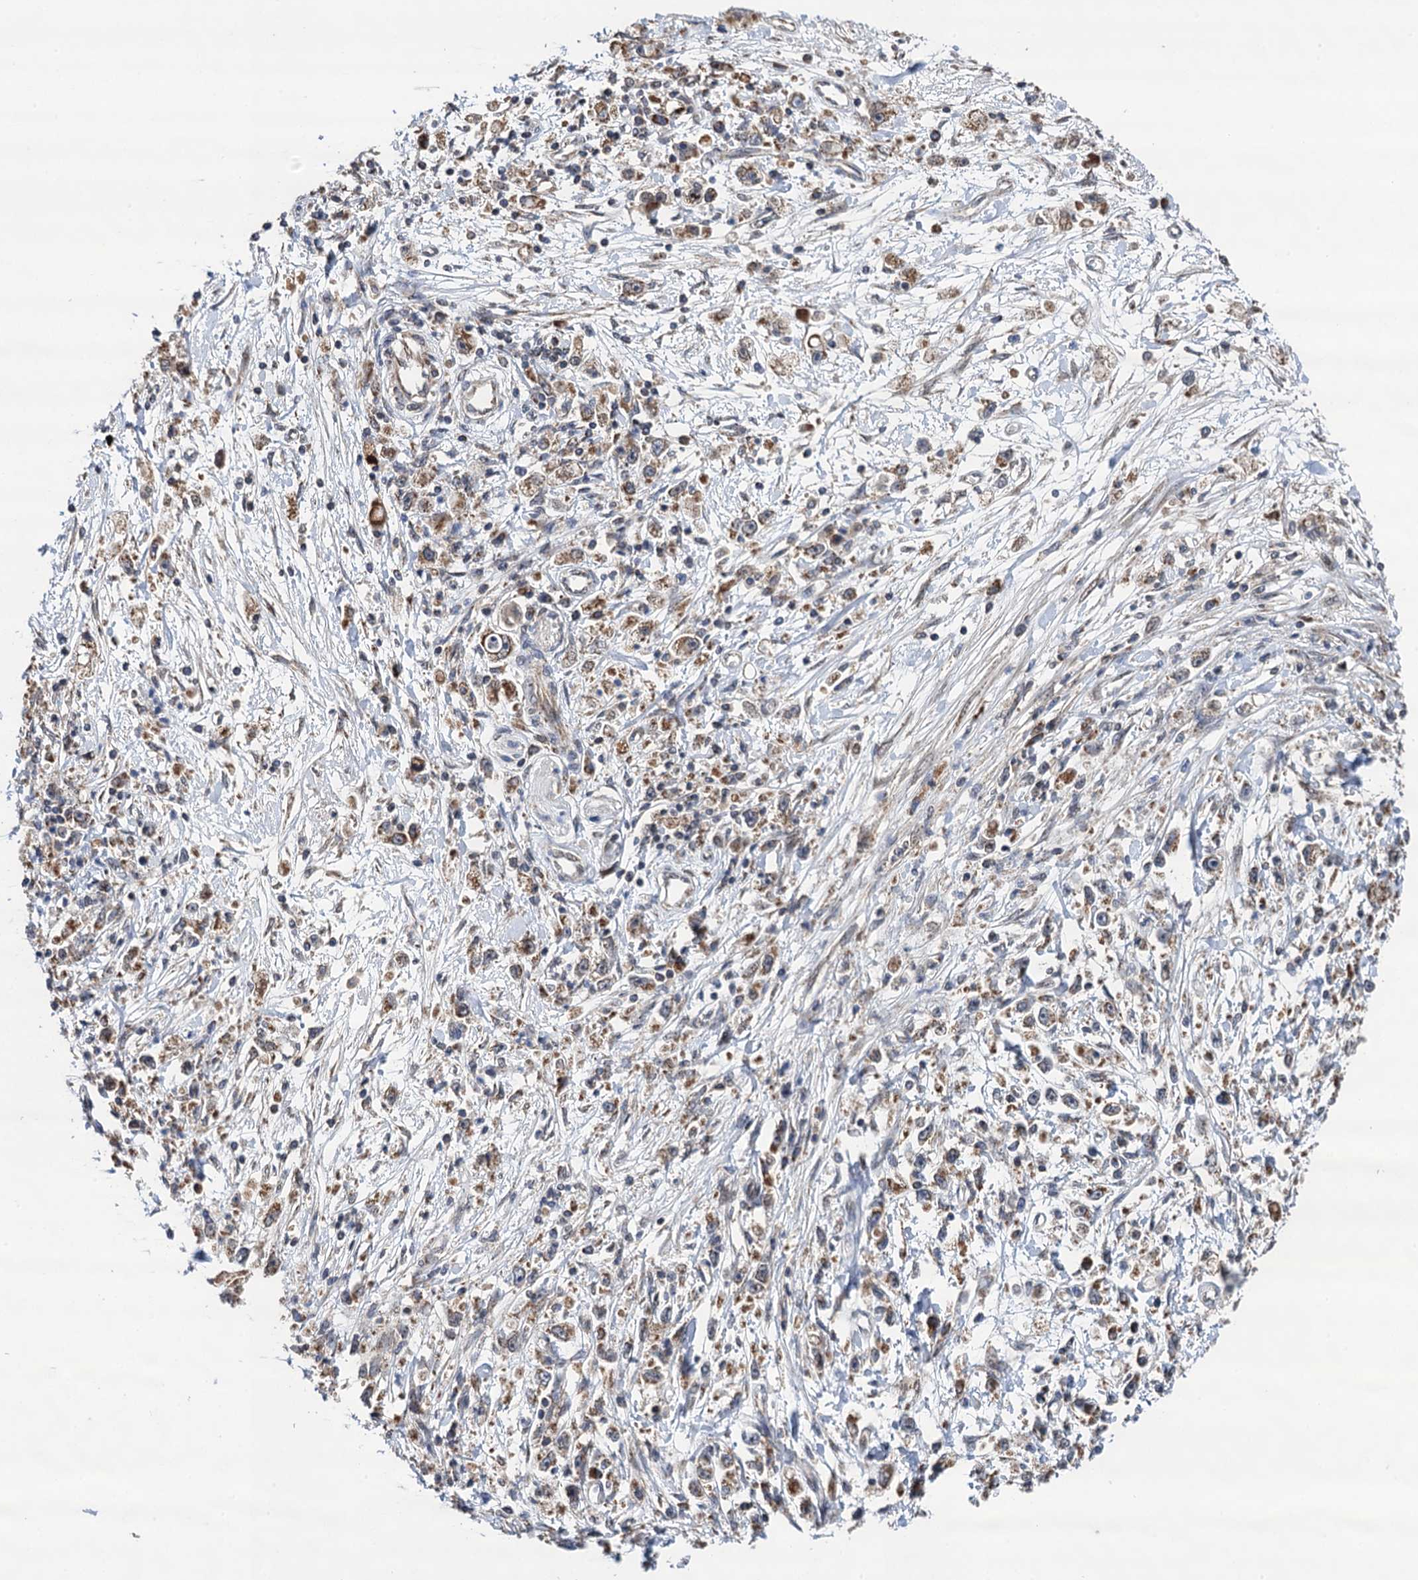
{"staining": {"intensity": "moderate", "quantity": ">75%", "location": "cytoplasmic/membranous"}, "tissue": "stomach cancer", "cell_type": "Tumor cells", "image_type": "cancer", "snomed": [{"axis": "morphology", "description": "Adenocarcinoma, NOS"}, {"axis": "topography", "description": "Stomach"}], "caption": "There is medium levels of moderate cytoplasmic/membranous positivity in tumor cells of stomach cancer, as demonstrated by immunohistochemical staining (brown color).", "gene": "CMPK2", "patient": {"sex": "female", "age": 59}}